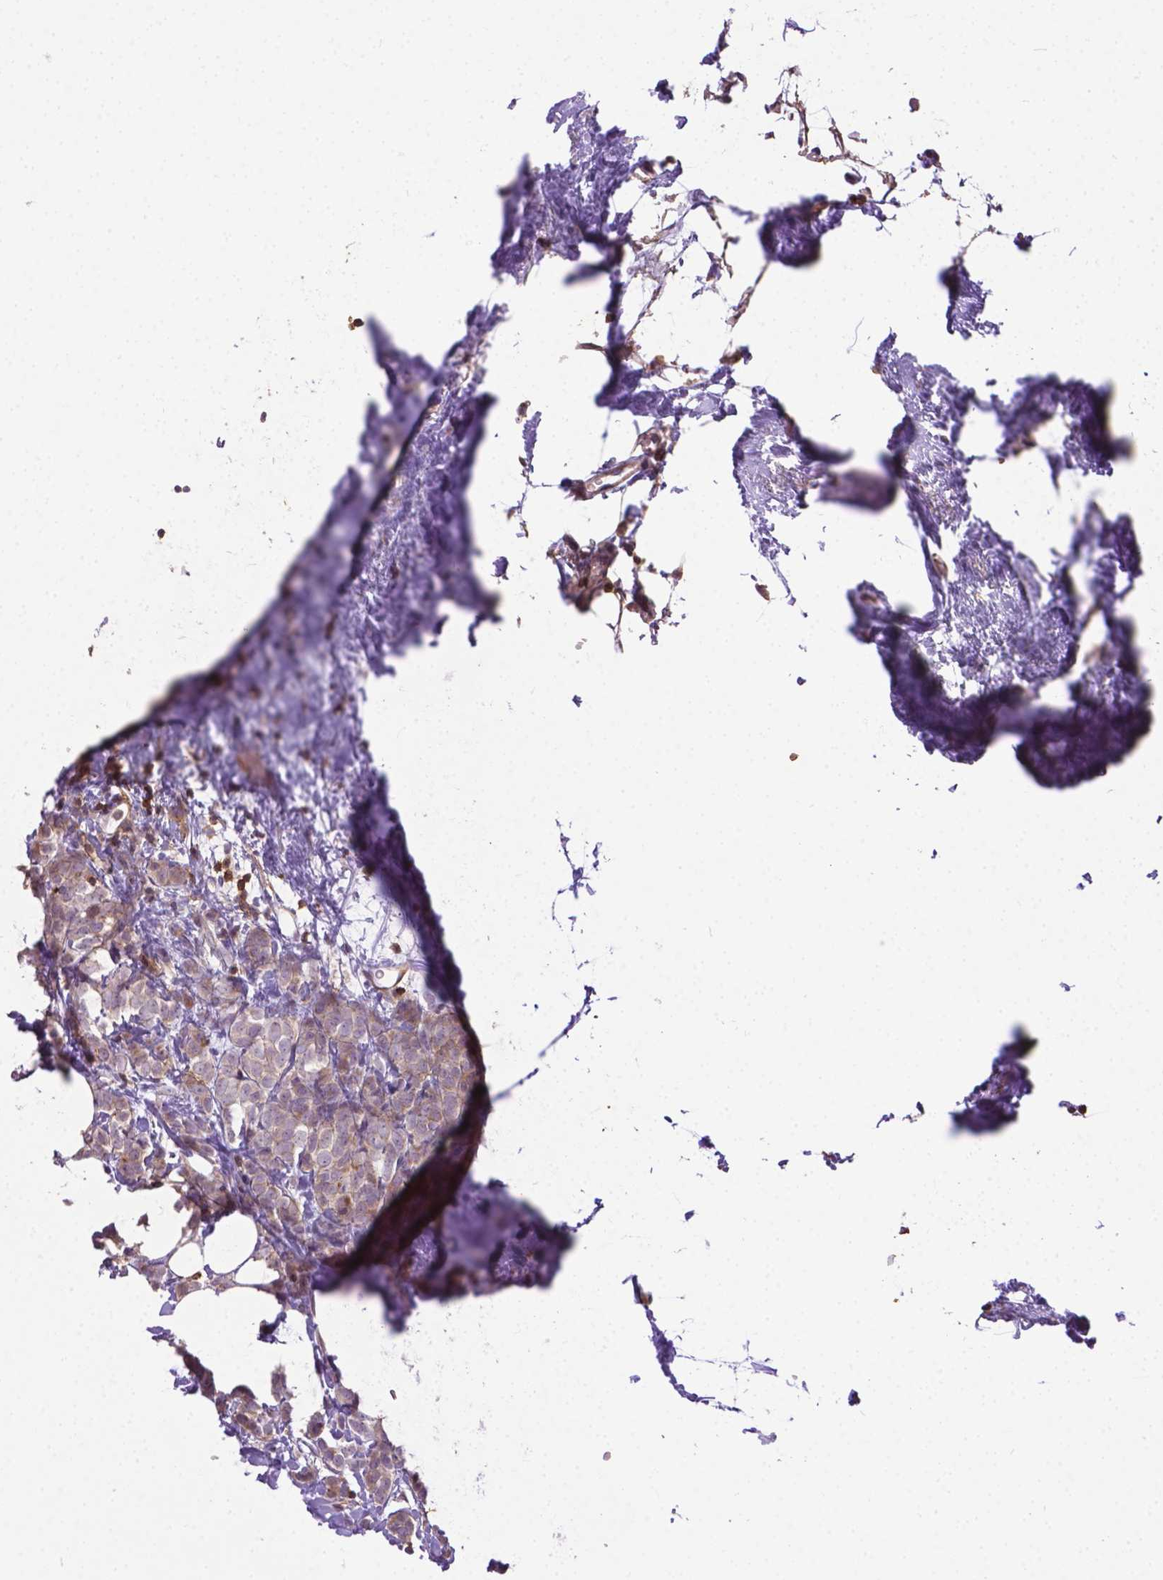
{"staining": {"intensity": "negative", "quantity": "none", "location": "none"}, "tissue": "breast cancer", "cell_type": "Tumor cells", "image_type": "cancer", "snomed": [{"axis": "morphology", "description": "Lobular carcinoma"}, {"axis": "topography", "description": "Breast"}], "caption": "Lobular carcinoma (breast) stained for a protein using immunohistochemistry exhibits no staining tumor cells.", "gene": "ACAD10", "patient": {"sex": "female", "age": 49}}